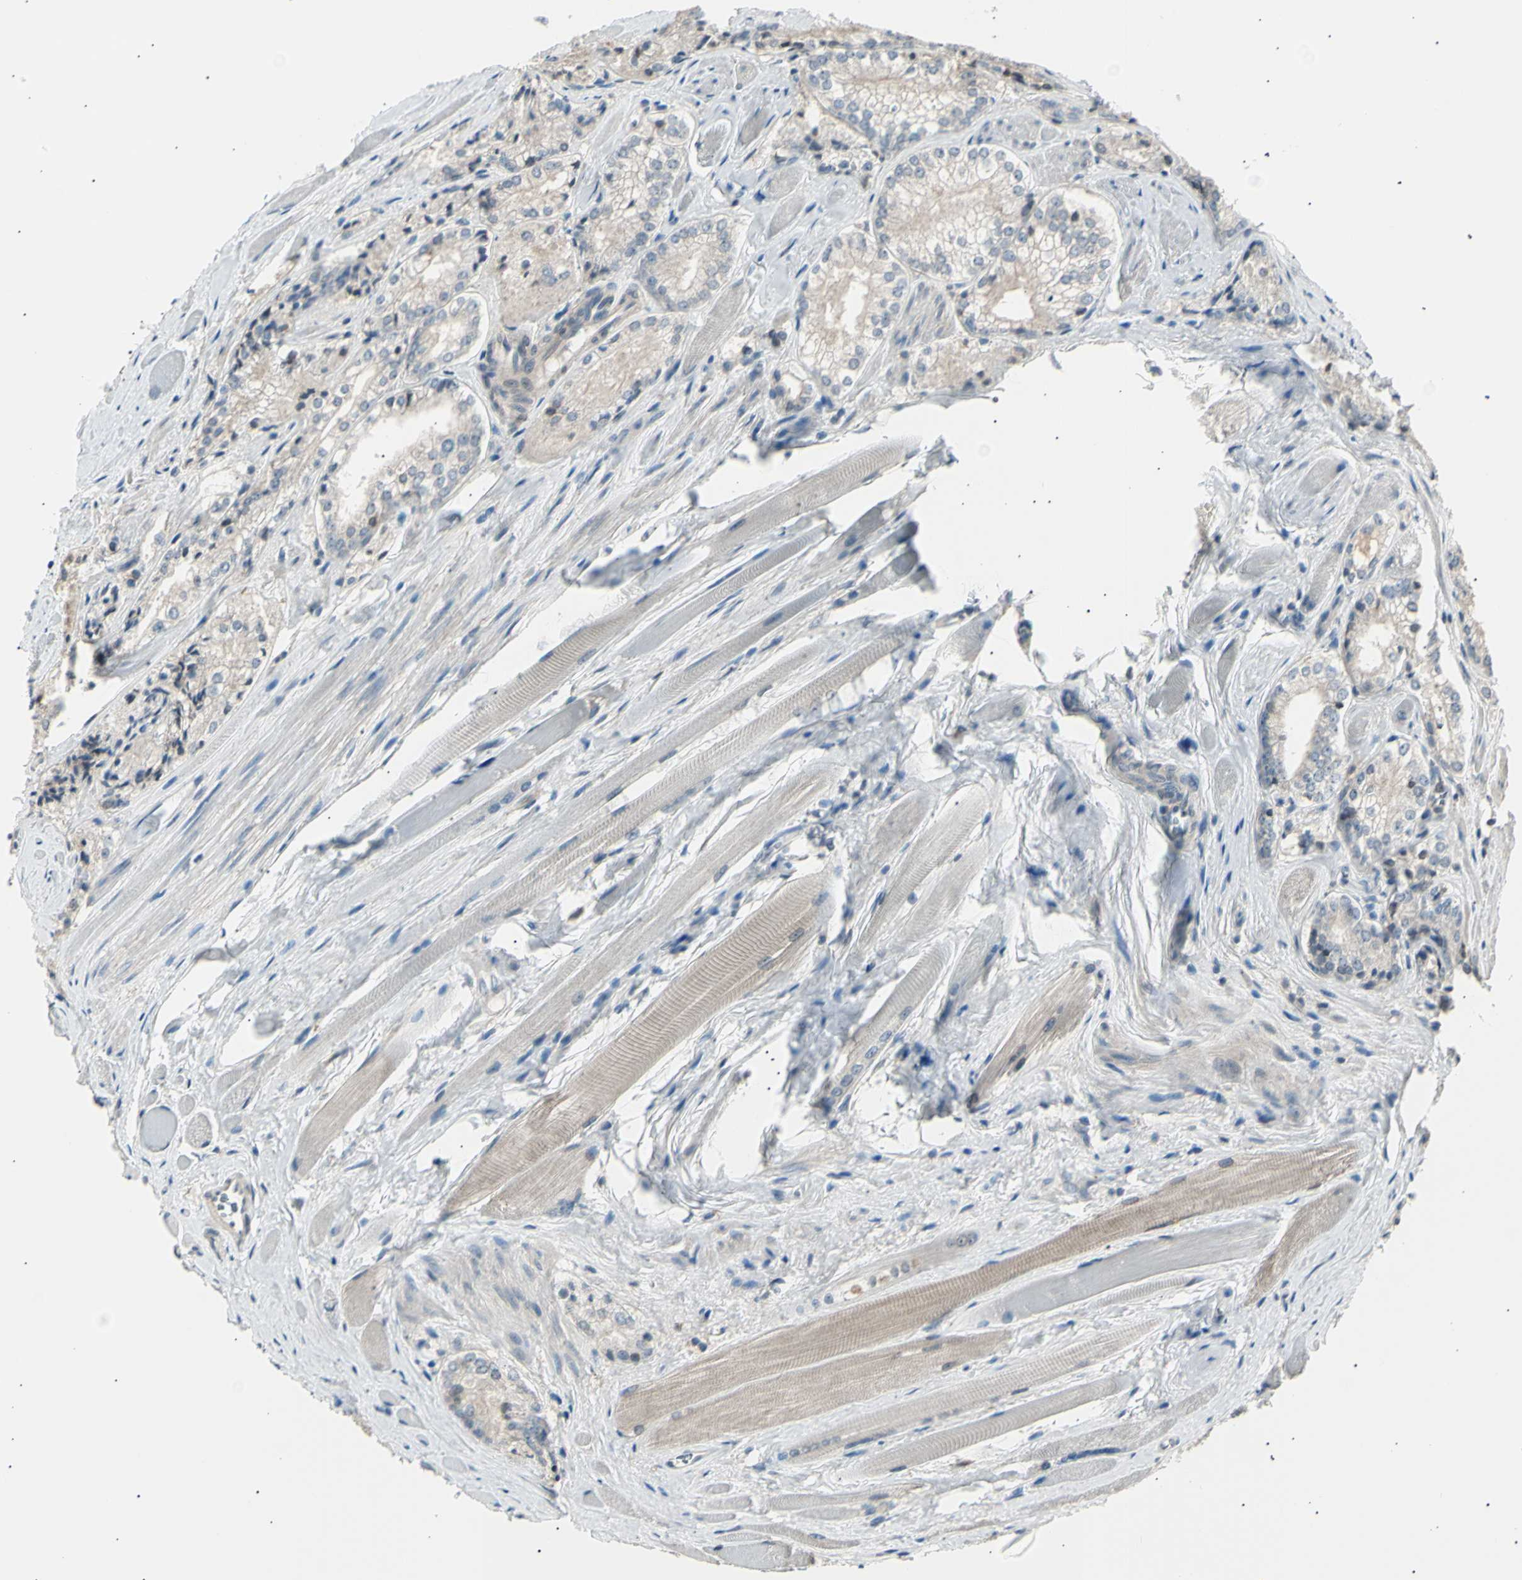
{"staining": {"intensity": "weak", "quantity": ">75%", "location": "cytoplasmic/membranous"}, "tissue": "prostate cancer", "cell_type": "Tumor cells", "image_type": "cancer", "snomed": [{"axis": "morphology", "description": "Adenocarcinoma, Low grade"}, {"axis": "topography", "description": "Prostate"}], "caption": "Brown immunohistochemical staining in human prostate cancer (adenocarcinoma (low-grade)) shows weak cytoplasmic/membranous staining in approximately >75% of tumor cells.", "gene": "LHPP", "patient": {"sex": "male", "age": 60}}